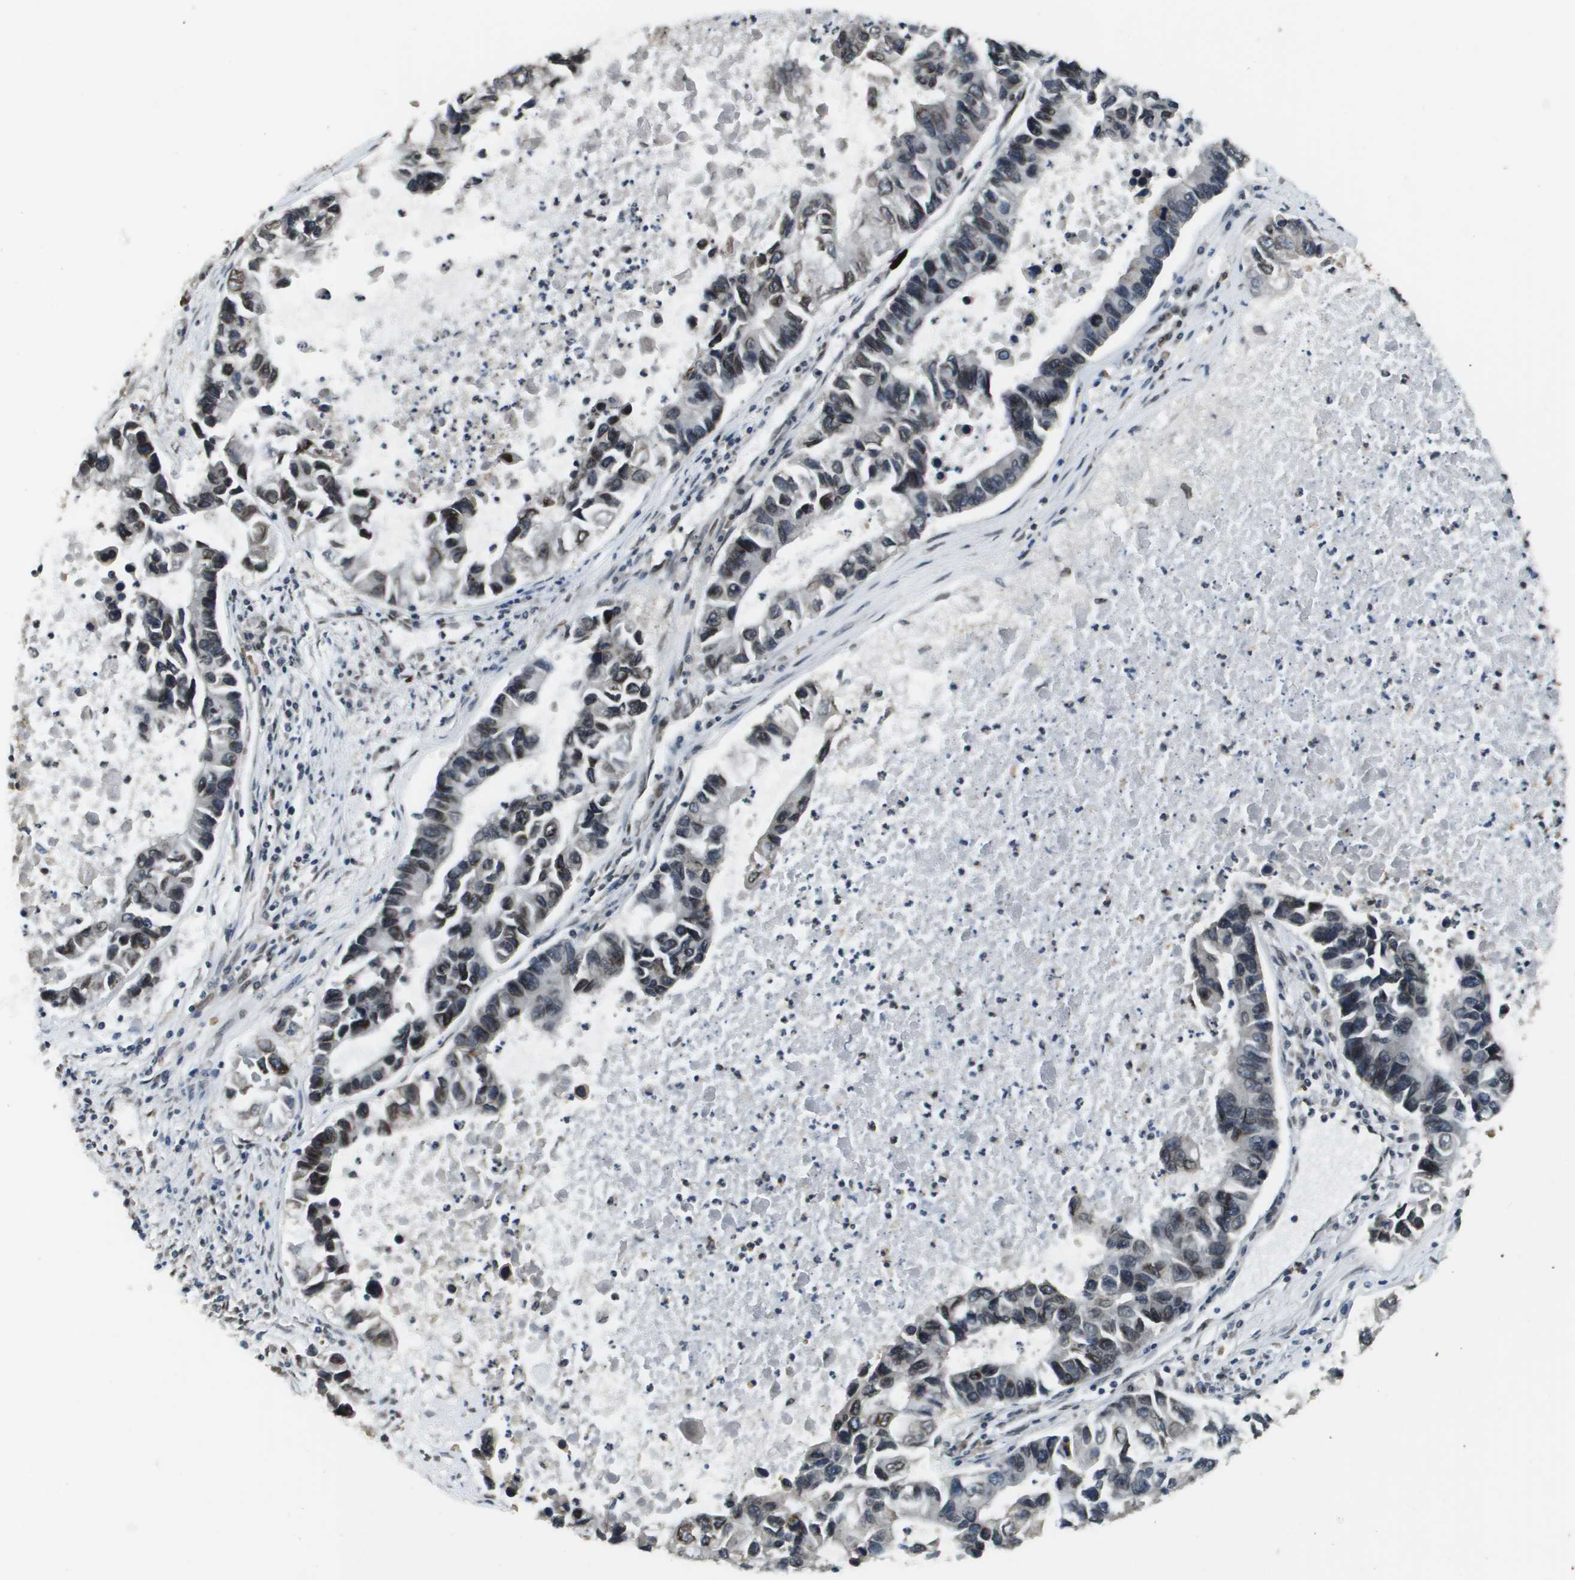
{"staining": {"intensity": "moderate", "quantity": "25%-75%", "location": "nuclear"}, "tissue": "lung cancer", "cell_type": "Tumor cells", "image_type": "cancer", "snomed": [{"axis": "morphology", "description": "Adenocarcinoma, NOS"}, {"axis": "topography", "description": "Lung"}], "caption": "Immunohistochemistry micrograph of lung adenocarcinoma stained for a protein (brown), which reveals medium levels of moderate nuclear expression in approximately 25%-75% of tumor cells.", "gene": "FANCC", "patient": {"sex": "female", "age": 51}}